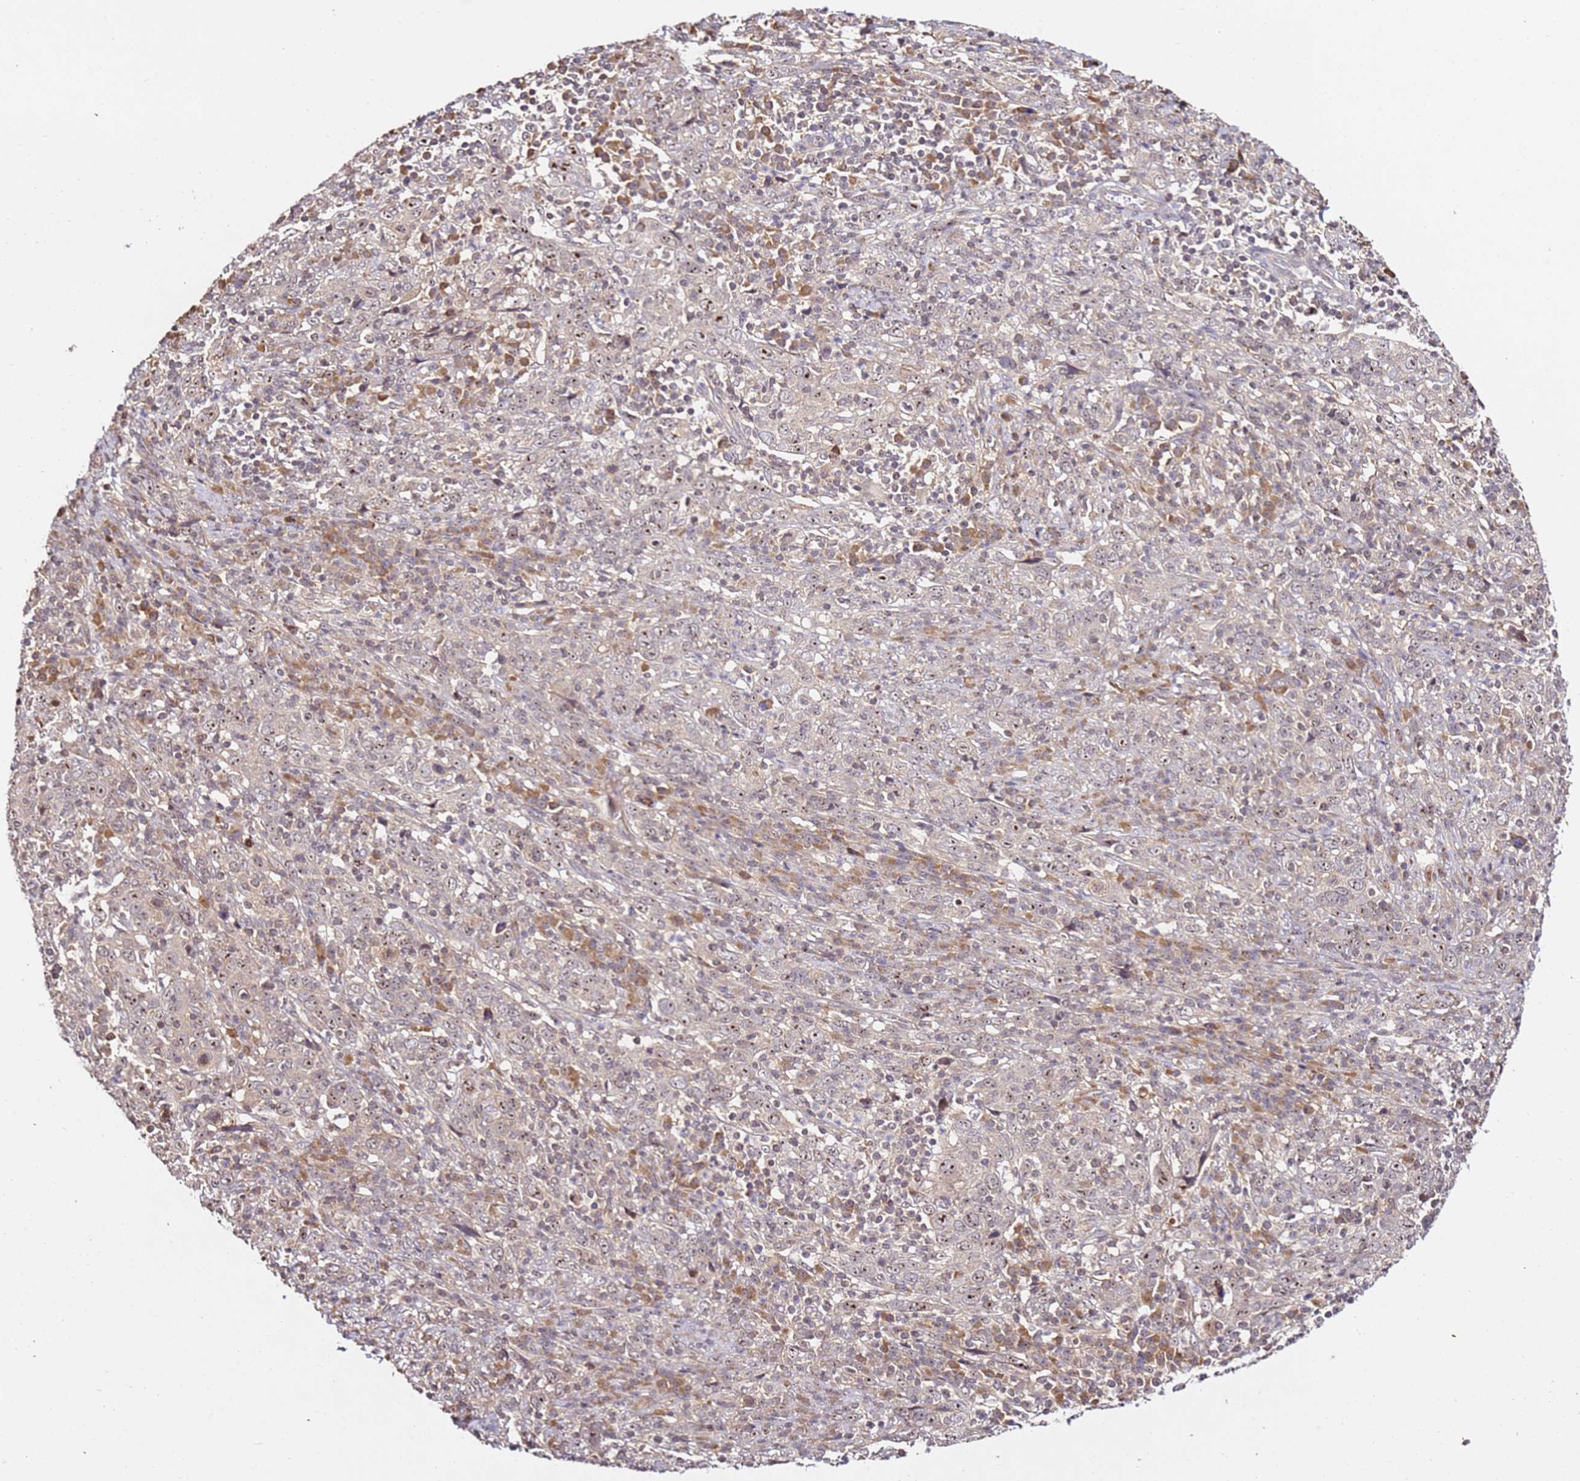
{"staining": {"intensity": "weak", "quantity": ">75%", "location": "nuclear"}, "tissue": "cervical cancer", "cell_type": "Tumor cells", "image_type": "cancer", "snomed": [{"axis": "morphology", "description": "Squamous cell carcinoma, NOS"}, {"axis": "topography", "description": "Cervix"}], "caption": "Immunohistochemical staining of human cervical squamous cell carcinoma displays low levels of weak nuclear protein positivity in approximately >75% of tumor cells.", "gene": "DDX27", "patient": {"sex": "female", "age": 46}}